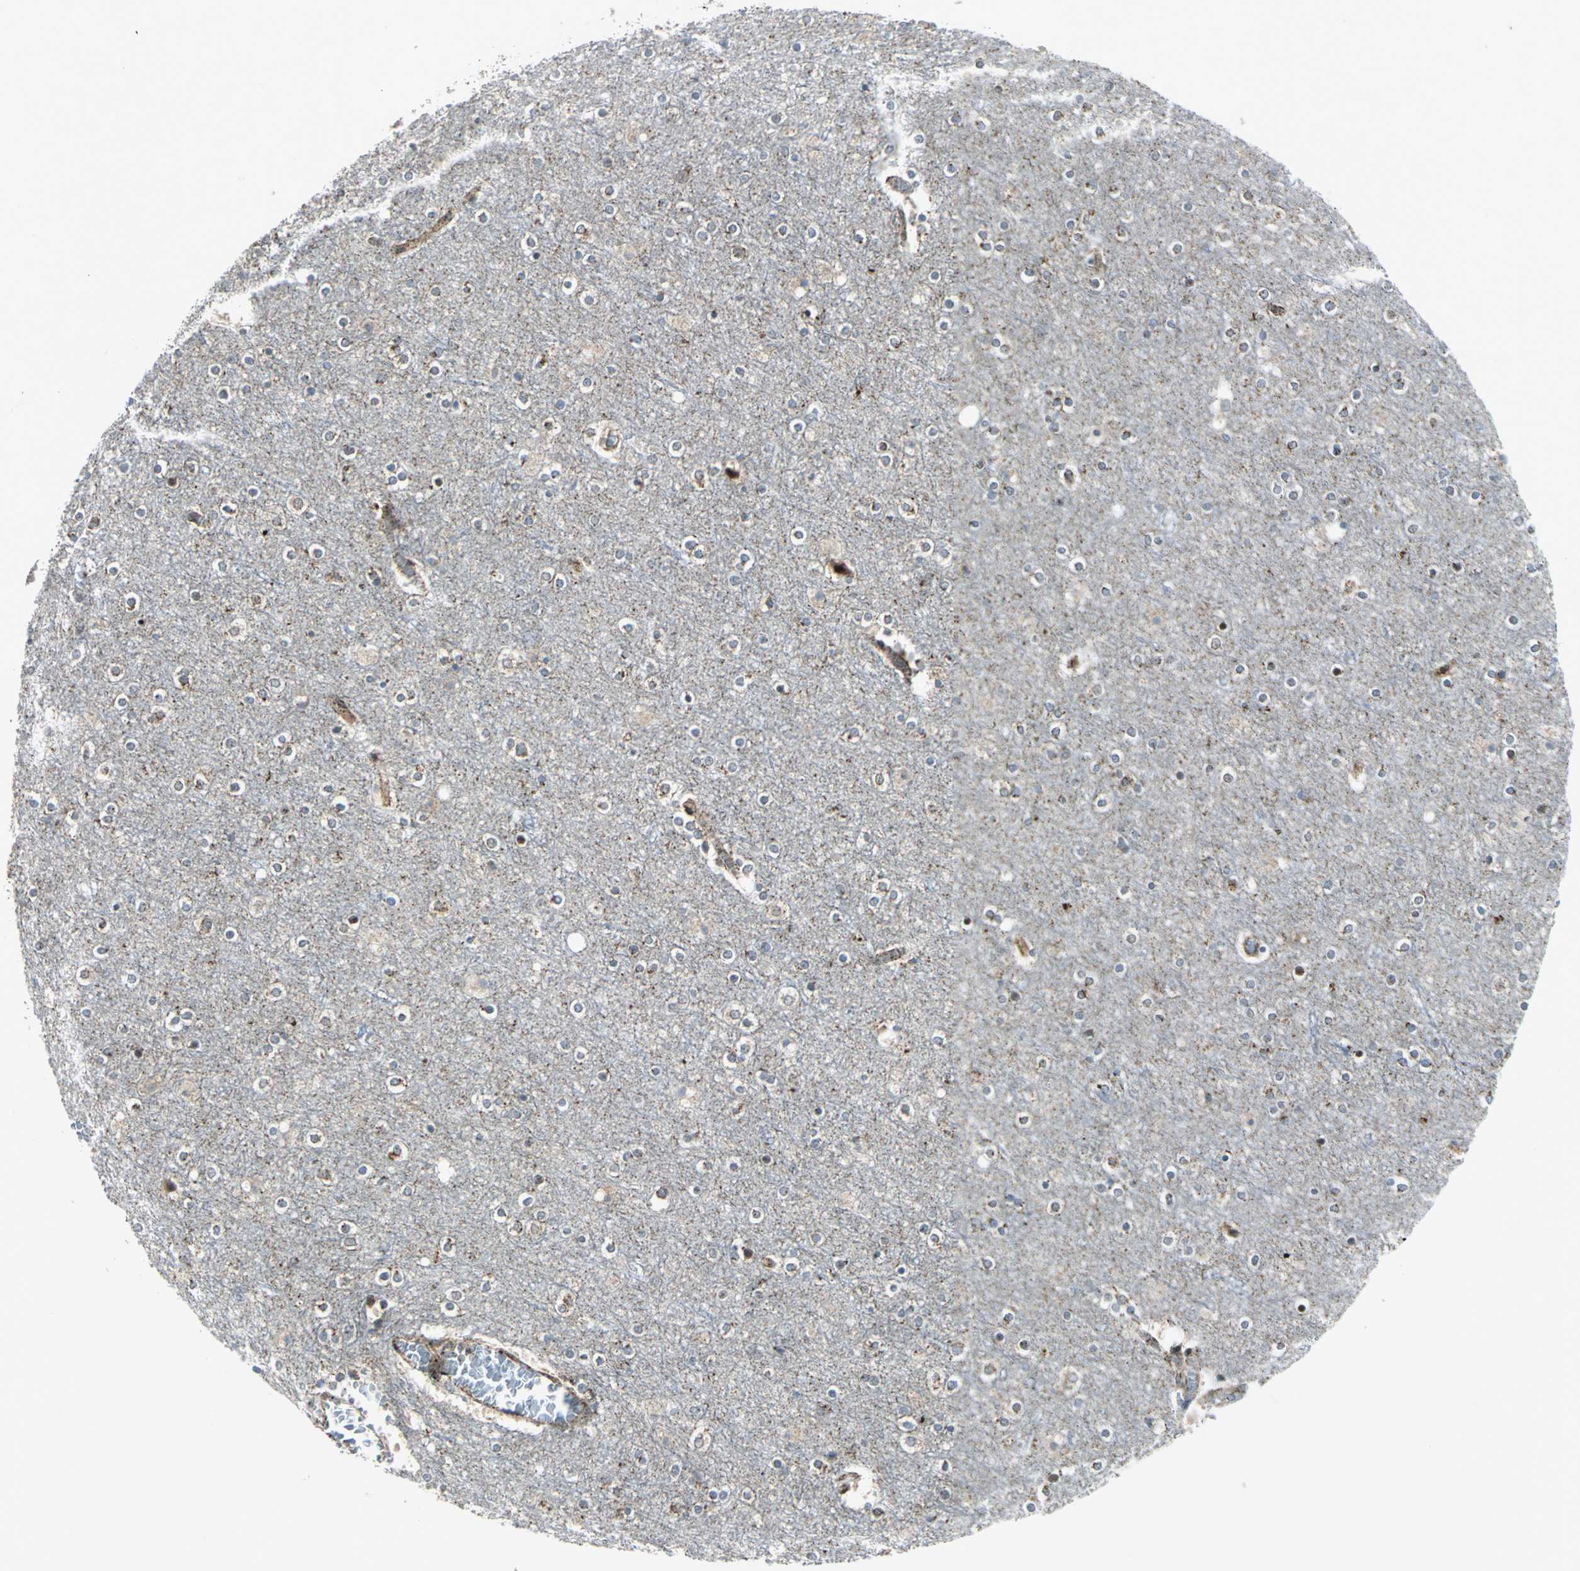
{"staining": {"intensity": "negative", "quantity": "none", "location": "none"}, "tissue": "cerebral cortex", "cell_type": "Endothelial cells", "image_type": "normal", "snomed": [{"axis": "morphology", "description": "Normal tissue, NOS"}, {"axis": "topography", "description": "Cerebral cortex"}], "caption": "Endothelial cells show no significant protein expression in unremarkable cerebral cortex.", "gene": "ATP6V1A", "patient": {"sex": "female", "age": 54}}